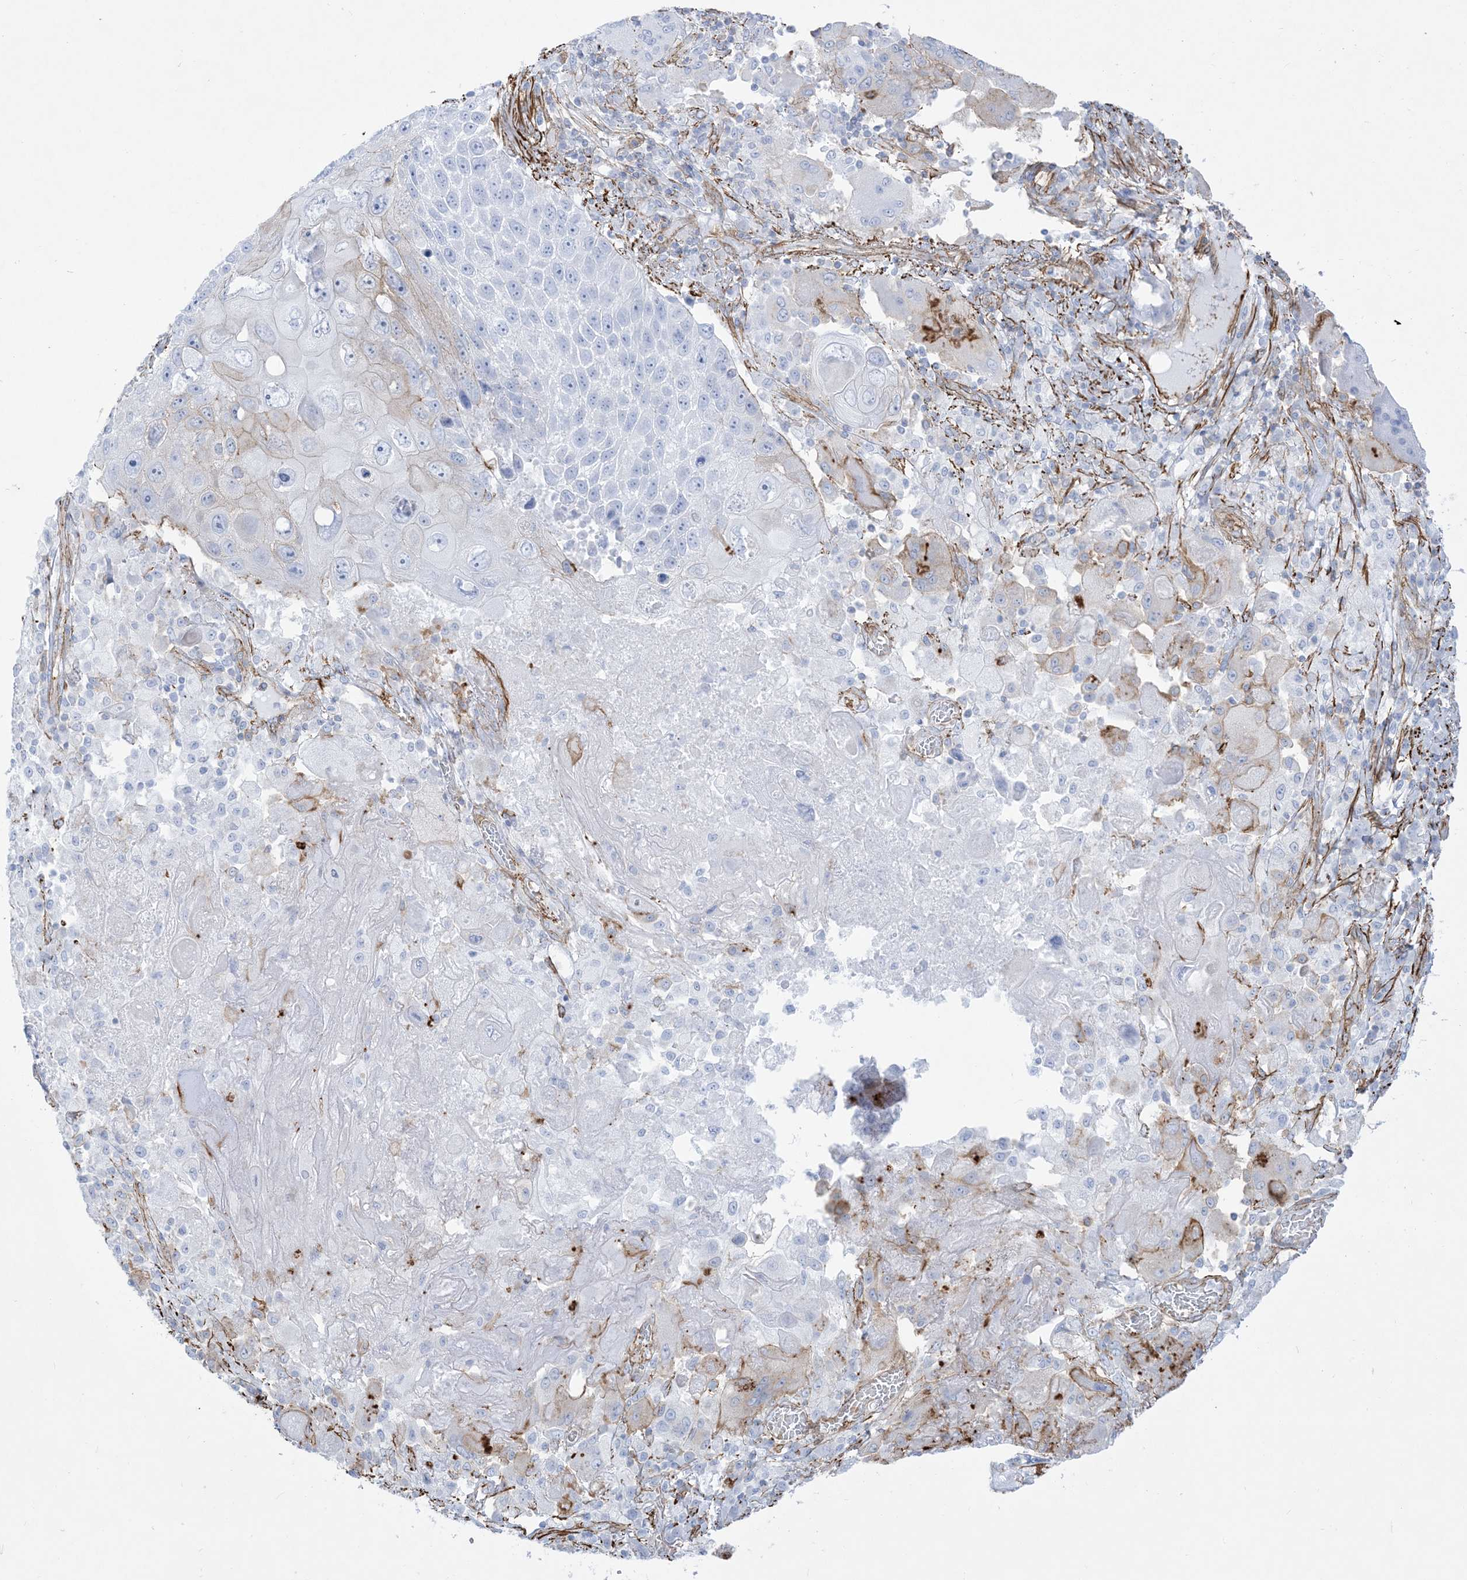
{"staining": {"intensity": "negative", "quantity": "none", "location": "none"}, "tissue": "lung cancer", "cell_type": "Tumor cells", "image_type": "cancer", "snomed": [{"axis": "morphology", "description": "Squamous cell carcinoma, NOS"}, {"axis": "topography", "description": "Lung"}], "caption": "Lung squamous cell carcinoma stained for a protein using immunohistochemistry (IHC) reveals no expression tumor cells.", "gene": "B3GNT7", "patient": {"sex": "male", "age": 61}}